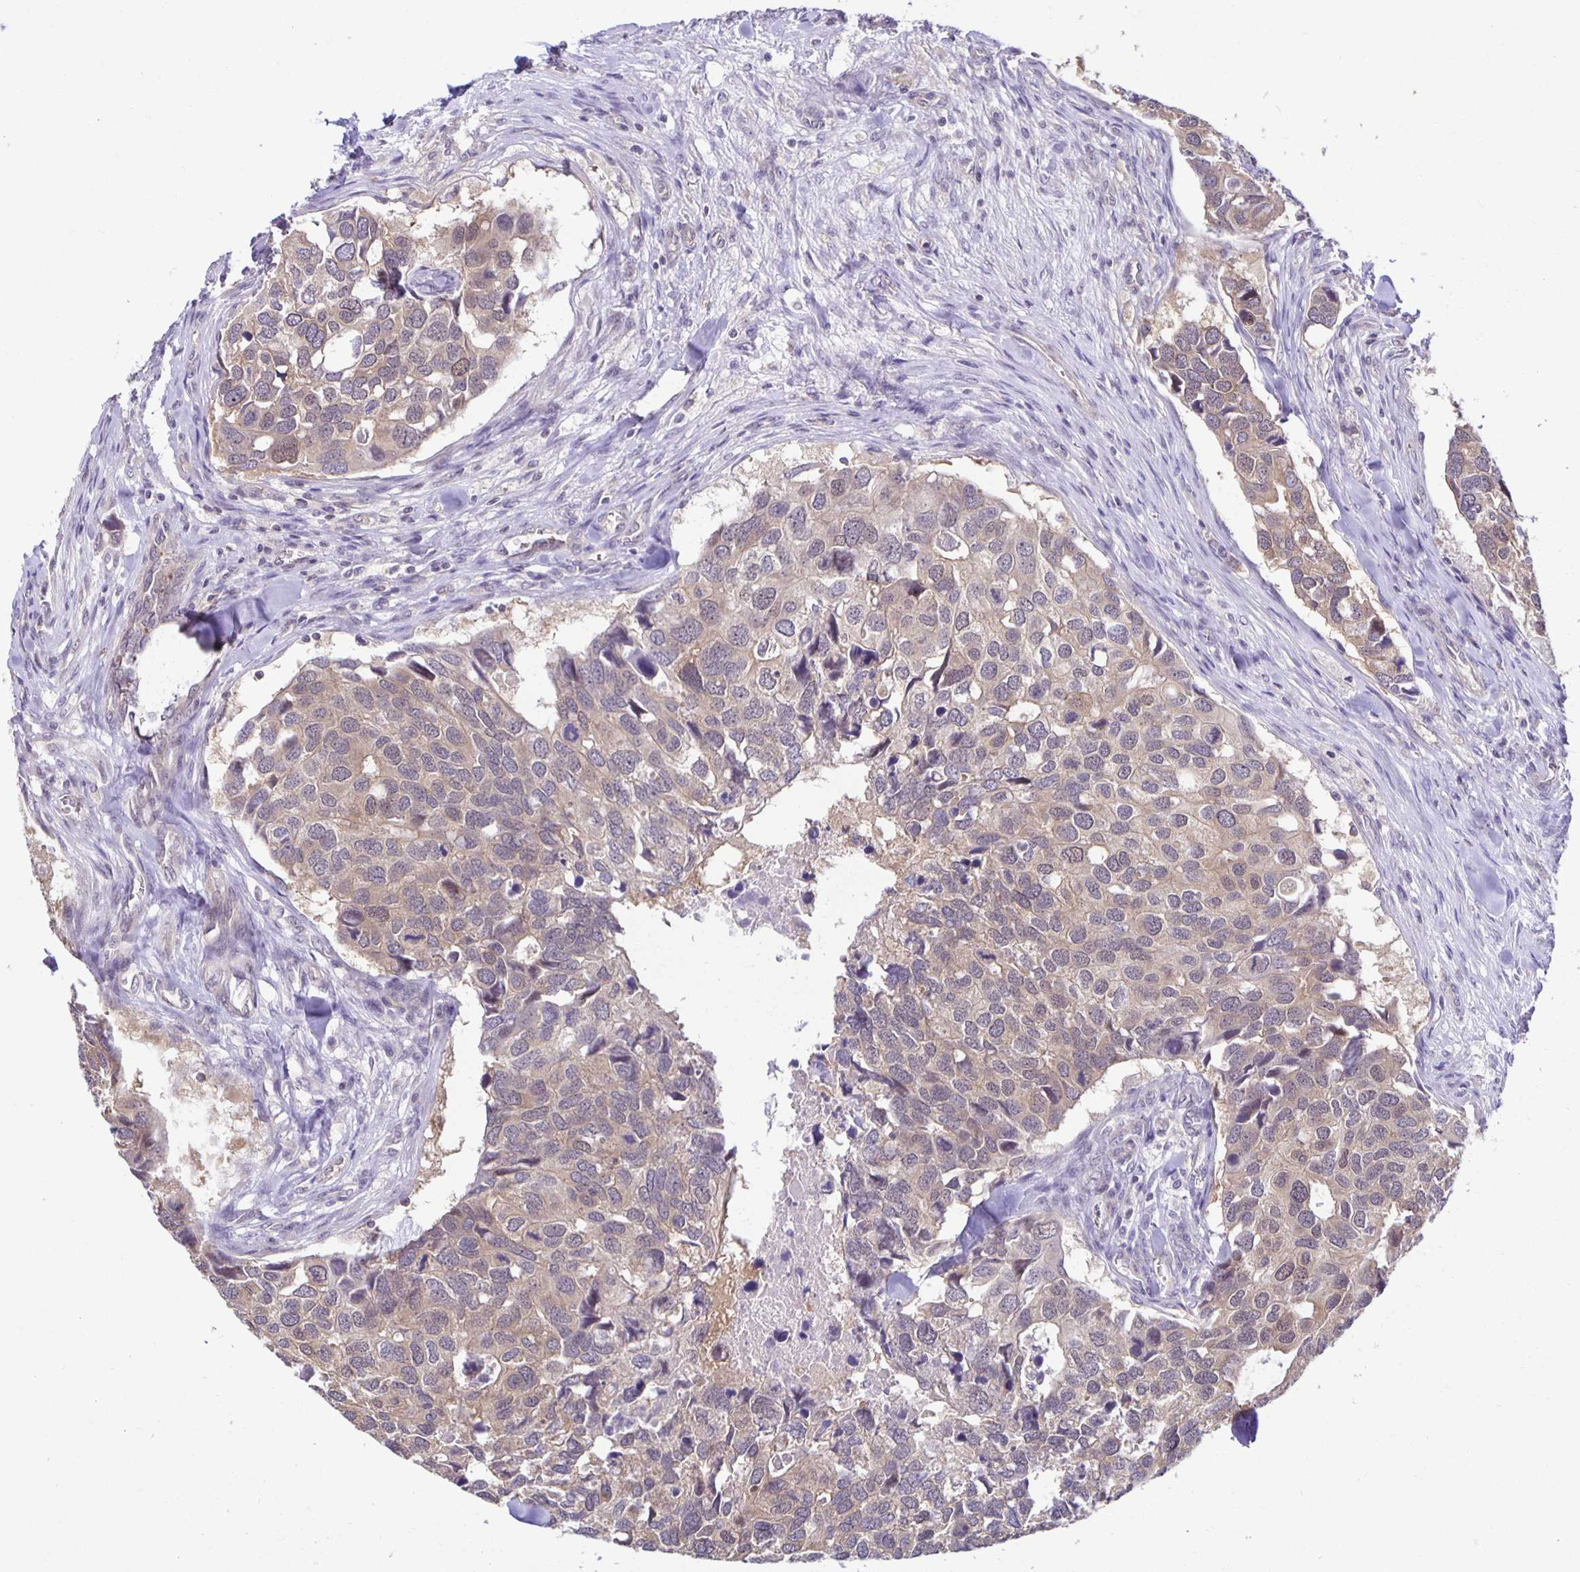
{"staining": {"intensity": "weak", "quantity": ">75%", "location": "cytoplasmic/membranous"}, "tissue": "breast cancer", "cell_type": "Tumor cells", "image_type": "cancer", "snomed": [{"axis": "morphology", "description": "Duct carcinoma"}, {"axis": "topography", "description": "Breast"}], "caption": "Breast cancer (intraductal carcinoma) stained for a protein (brown) reveals weak cytoplasmic/membranous positive staining in about >75% of tumor cells.", "gene": "MIEN1", "patient": {"sex": "female", "age": 83}}